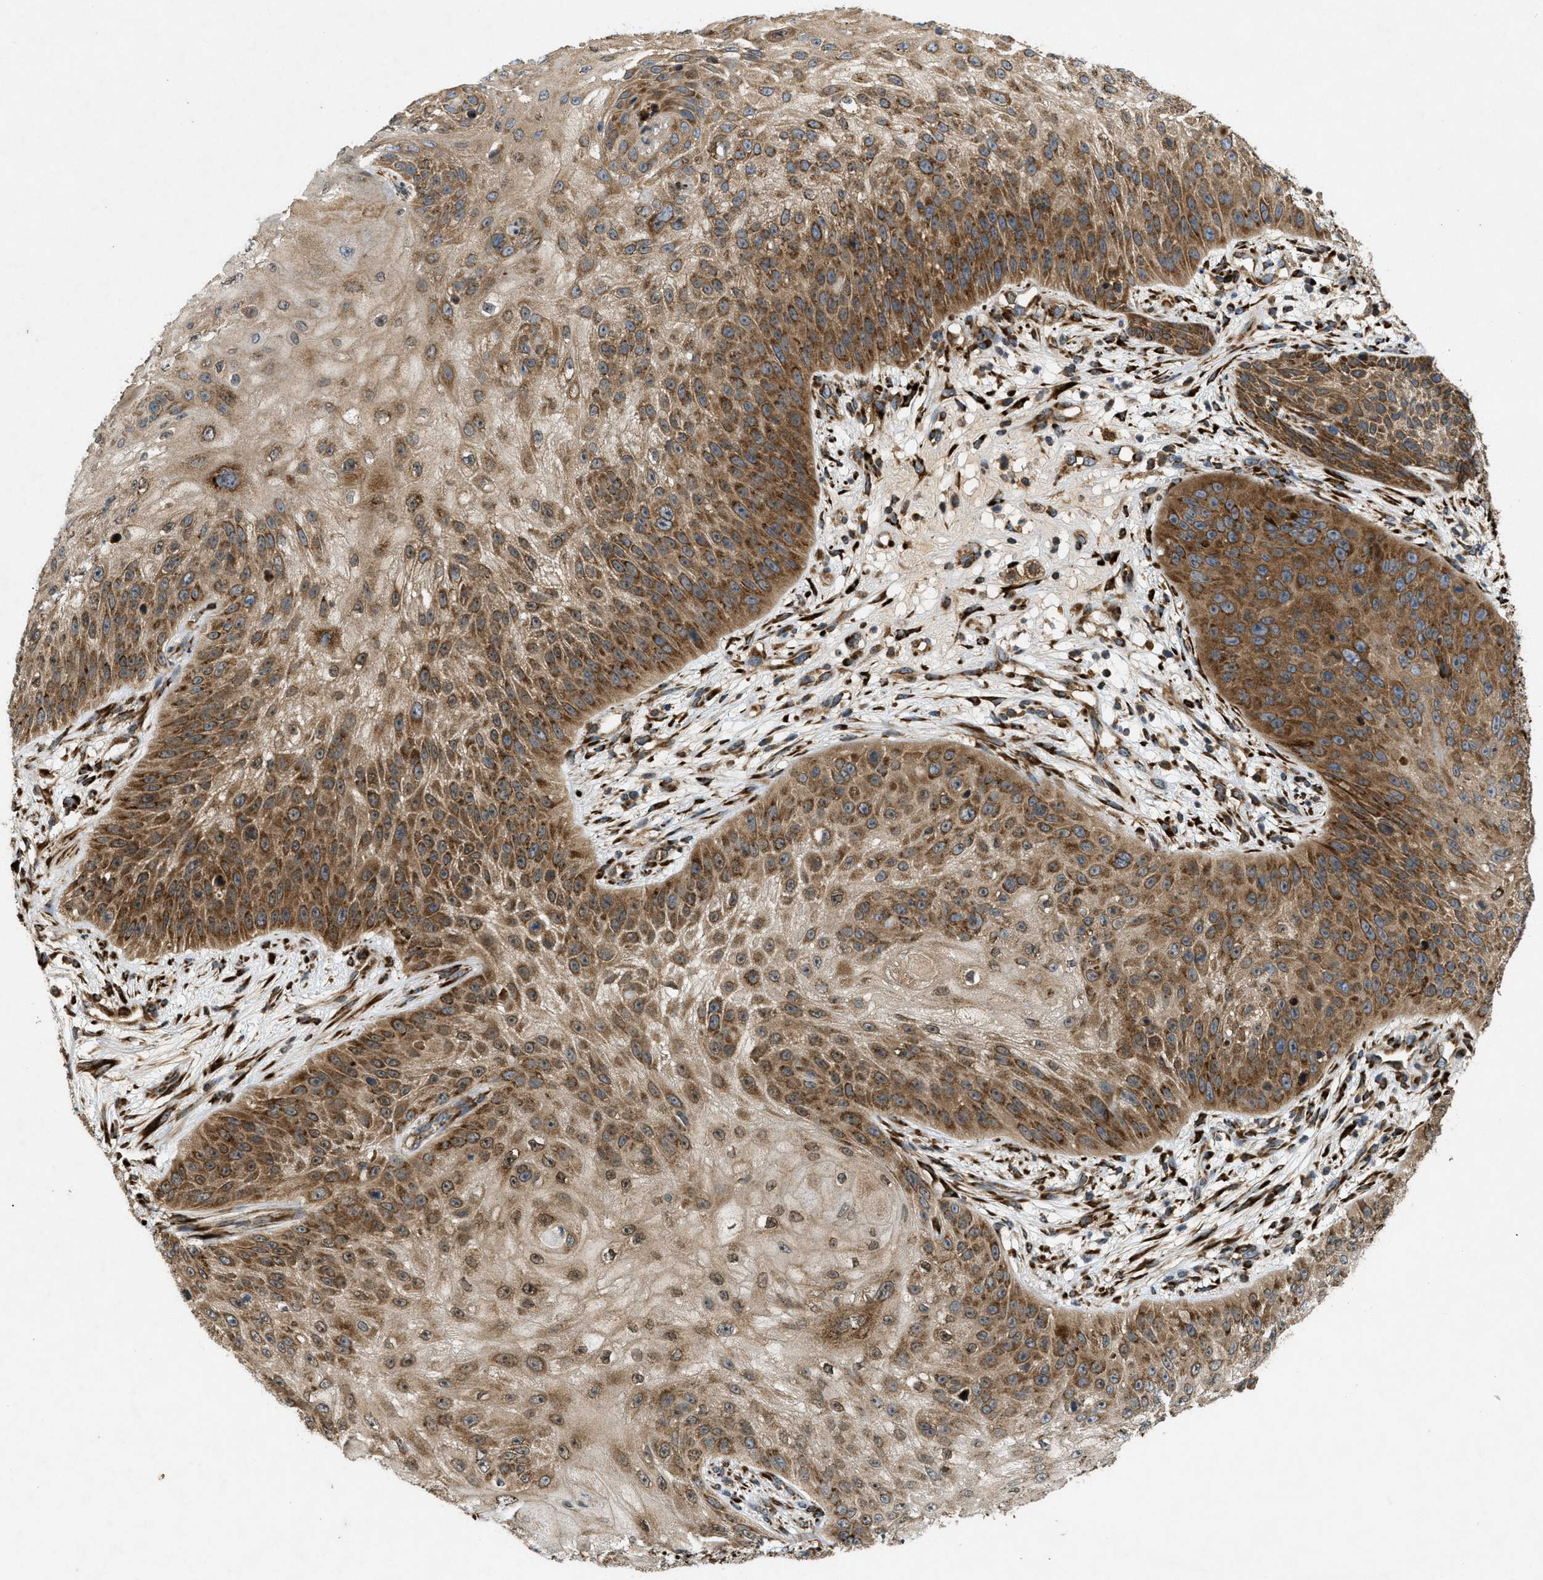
{"staining": {"intensity": "moderate", "quantity": ">75%", "location": "cytoplasmic/membranous"}, "tissue": "skin cancer", "cell_type": "Tumor cells", "image_type": "cancer", "snomed": [{"axis": "morphology", "description": "Squamous cell carcinoma, NOS"}, {"axis": "topography", "description": "Skin"}], "caption": "The histopathology image reveals a brown stain indicating the presence of a protein in the cytoplasmic/membranous of tumor cells in skin cancer.", "gene": "PCDH18", "patient": {"sex": "female", "age": 80}}